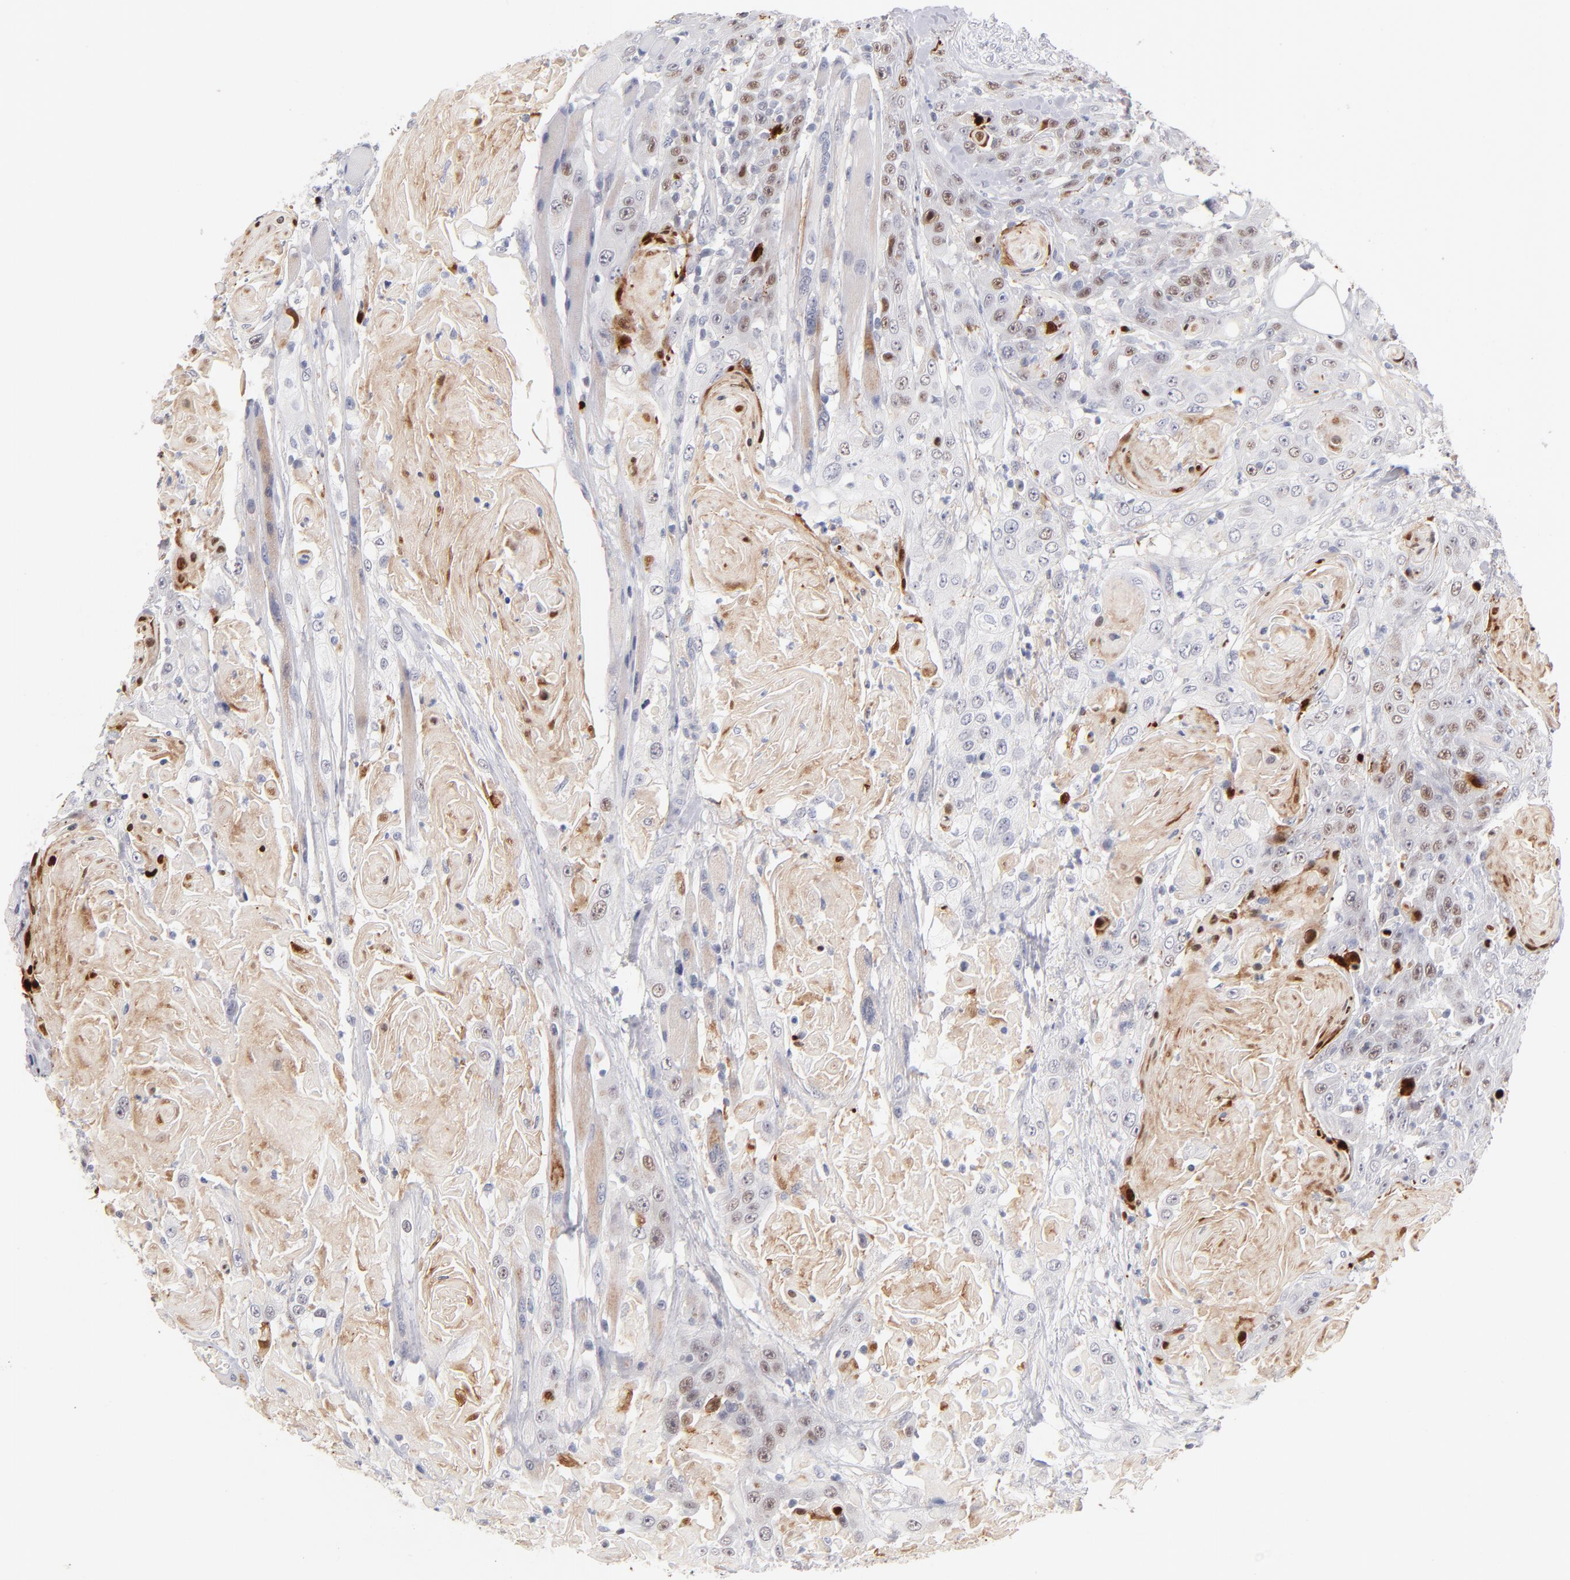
{"staining": {"intensity": "moderate", "quantity": "25%-75%", "location": "nuclear"}, "tissue": "head and neck cancer", "cell_type": "Tumor cells", "image_type": "cancer", "snomed": [{"axis": "morphology", "description": "Squamous cell carcinoma, NOS"}, {"axis": "topography", "description": "Head-Neck"}], "caption": "IHC (DAB (3,3'-diaminobenzidine)) staining of human head and neck cancer (squamous cell carcinoma) reveals moderate nuclear protein staining in approximately 25%-75% of tumor cells.", "gene": "PARP1", "patient": {"sex": "female", "age": 84}}